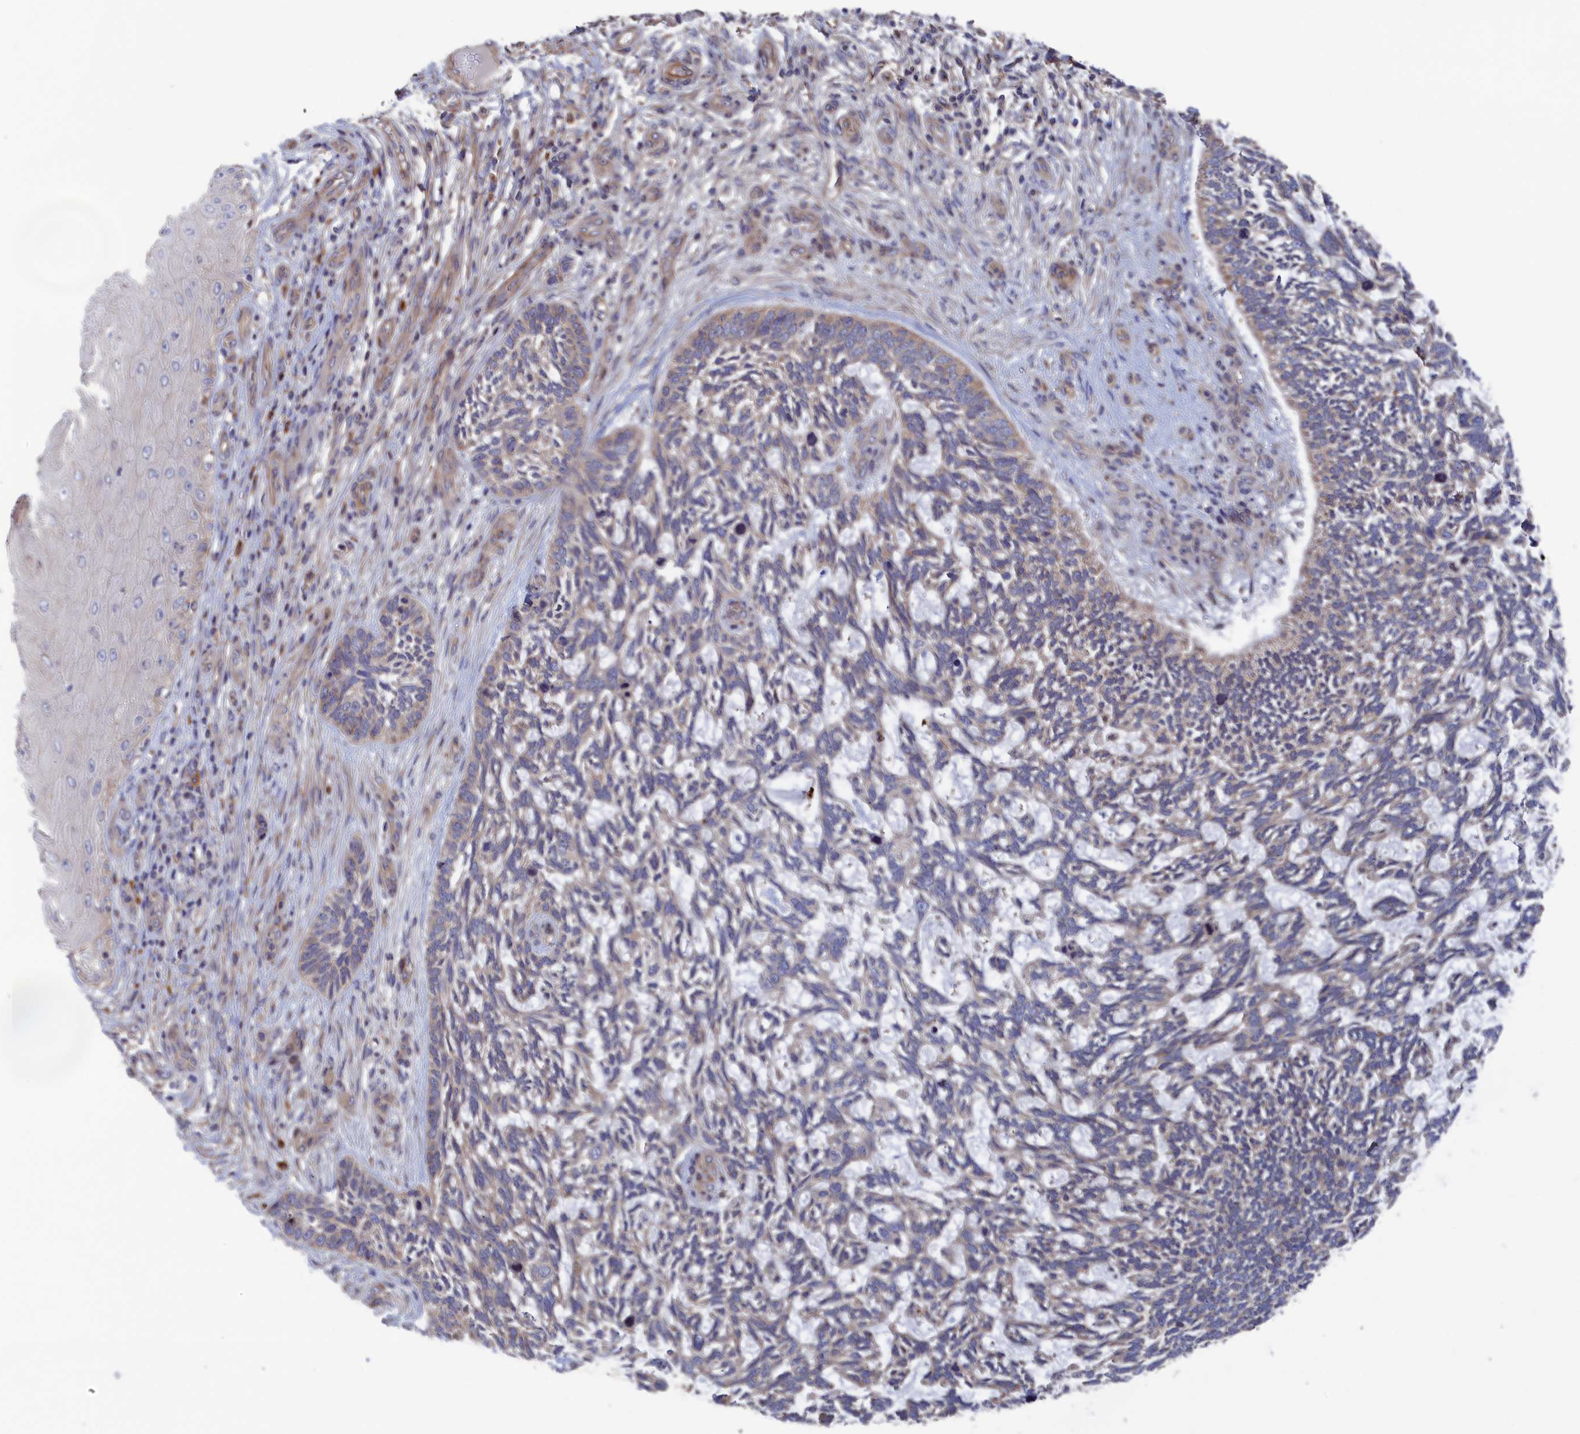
{"staining": {"intensity": "weak", "quantity": "<25%", "location": "cytoplasmic/membranous"}, "tissue": "skin cancer", "cell_type": "Tumor cells", "image_type": "cancer", "snomed": [{"axis": "morphology", "description": "Basal cell carcinoma"}, {"axis": "topography", "description": "Skin"}], "caption": "There is no significant expression in tumor cells of skin cancer.", "gene": "NUTF2", "patient": {"sex": "male", "age": 88}}